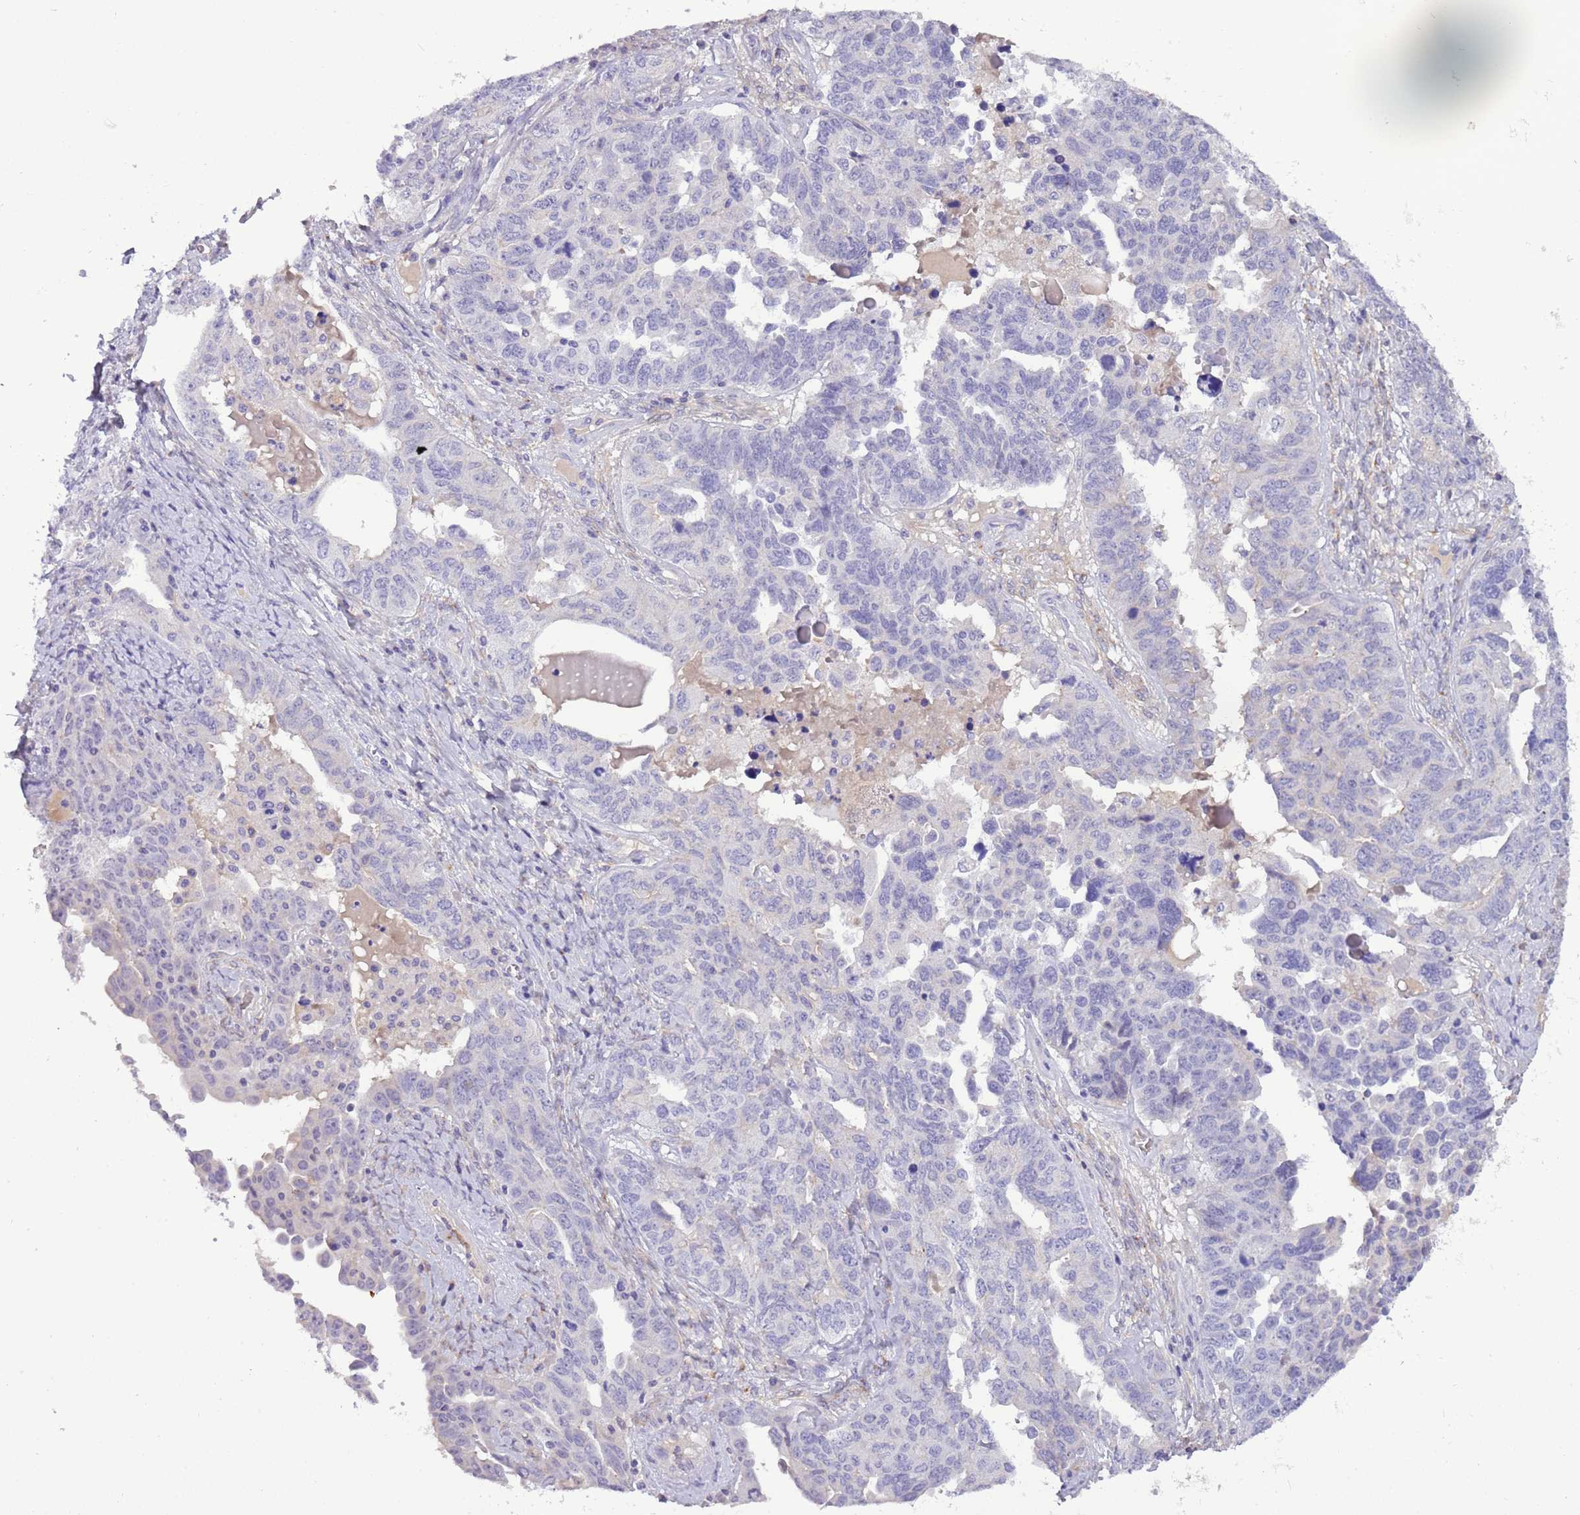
{"staining": {"intensity": "negative", "quantity": "none", "location": "none"}, "tissue": "ovarian cancer", "cell_type": "Tumor cells", "image_type": "cancer", "snomed": [{"axis": "morphology", "description": "Carcinoma, endometroid"}, {"axis": "topography", "description": "Ovary"}], "caption": "Tumor cells show no significant staining in ovarian endometroid carcinoma.", "gene": "CFAP73", "patient": {"sex": "female", "age": 62}}